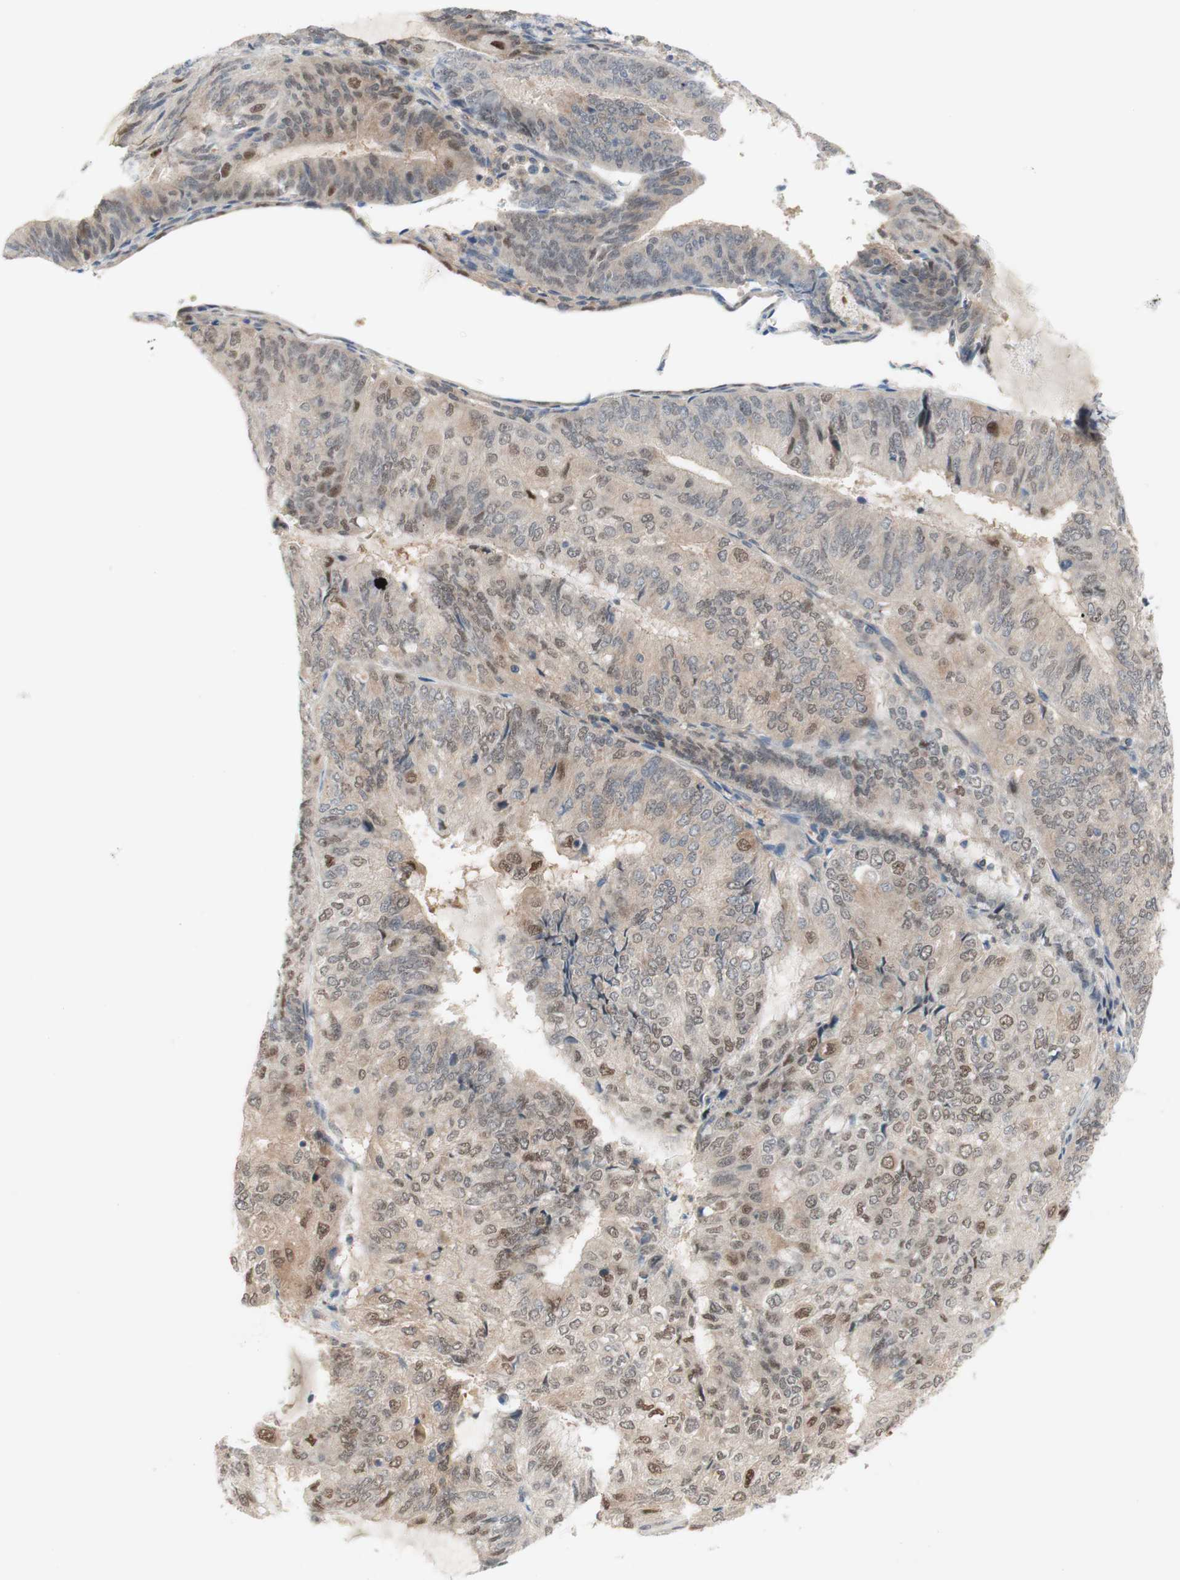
{"staining": {"intensity": "weak", "quantity": "25%-75%", "location": "cytoplasmic/membranous,nuclear"}, "tissue": "endometrial cancer", "cell_type": "Tumor cells", "image_type": "cancer", "snomed": [{"axis": "morphology", "description": "Adenocarcinoma, NOS"}, {"axis": "topography", "description": "Endometrium"}], "caption": "Tumor cells display low levels of weak cytoplasmic/membranous and nuclear positivity in about 25%-75% of cells in human endometrial cancer (adenocarcinoma).", "gene": "RFNG", "patient": {"sex": "female", "age": 81}}